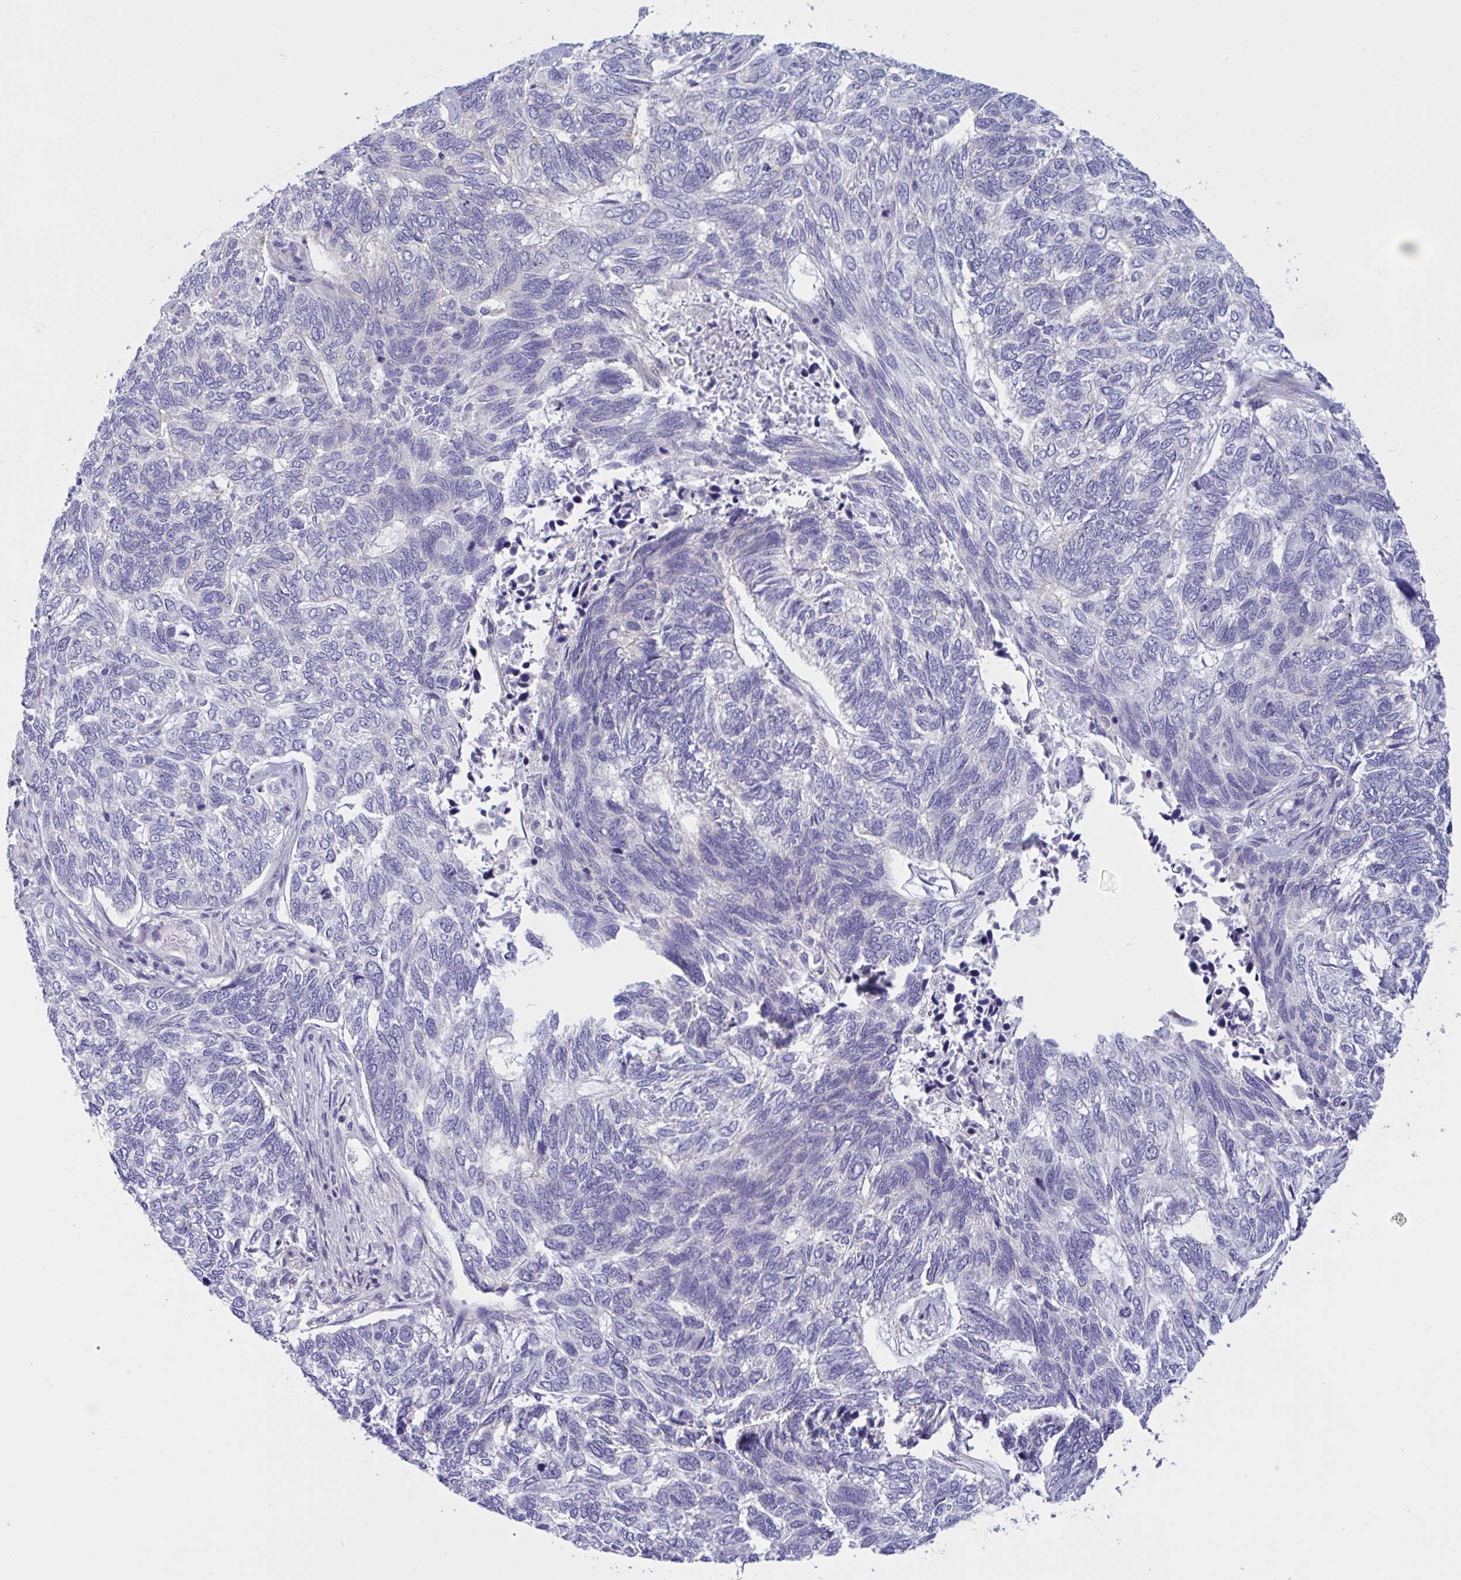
{"staining": {"intensity": "negative", "quantity": "none", "location": "none"}, "tissue": "skin cancer", "cell_type": "Tumor cells", "image_type": "cancer", "snomed": [{"axis": "morphology", "description": "Basal cell carcinoma"}, {"axis": "topography", "description": "Skin"}], "caption": "Photomicrograph shows no protein staining in tumor cells of basal cell carcinoma (skin) tissue.", "gene": "OXLD1", "patient": {"sex": "female", "age": 65}}